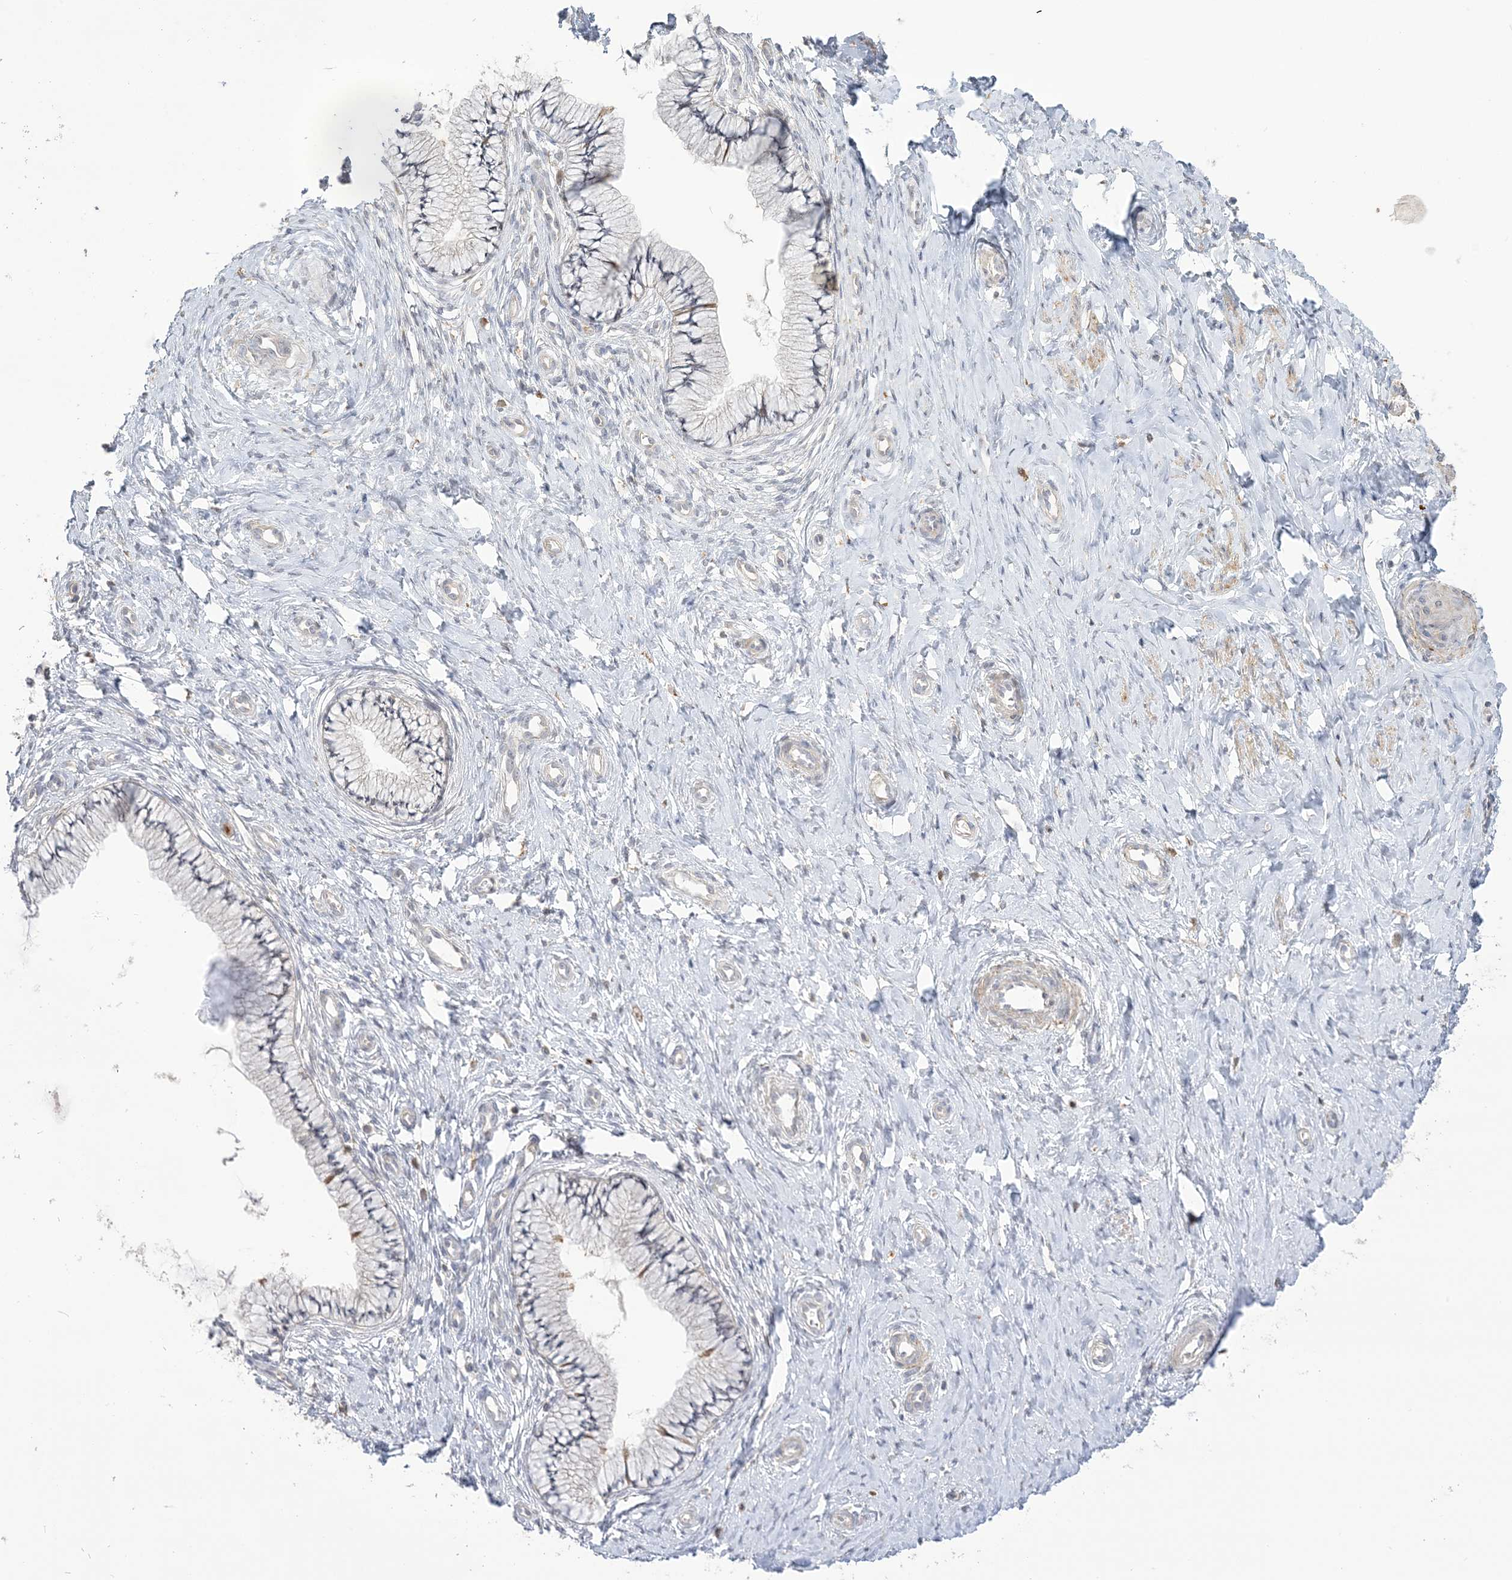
{"staining": {"intensity": "negative", "quantity": "none", "location": "none"}, "tissue": "cervix", "cell_type": "Glandular cells", "image_type": "normal", "snomed": [{"axis": "morphology", "description": "Normal tissue, NOS"}, {"axis": "topography", "description": "Cervix"}], "caption": "This image is of unremarkable cervix stained with immunohistochemistry to label a protein in brown with the nuclei are counter-stained blue. There is no positivity in glandular cells. Brightfield microscopy of IHC stained with DAB (3,3'-diaminobenzidine) (brown) and hematoxylin (blue), captured at high magnification.", "gene": "NAF1", "patient": {"sex": "female", "age": 36}}